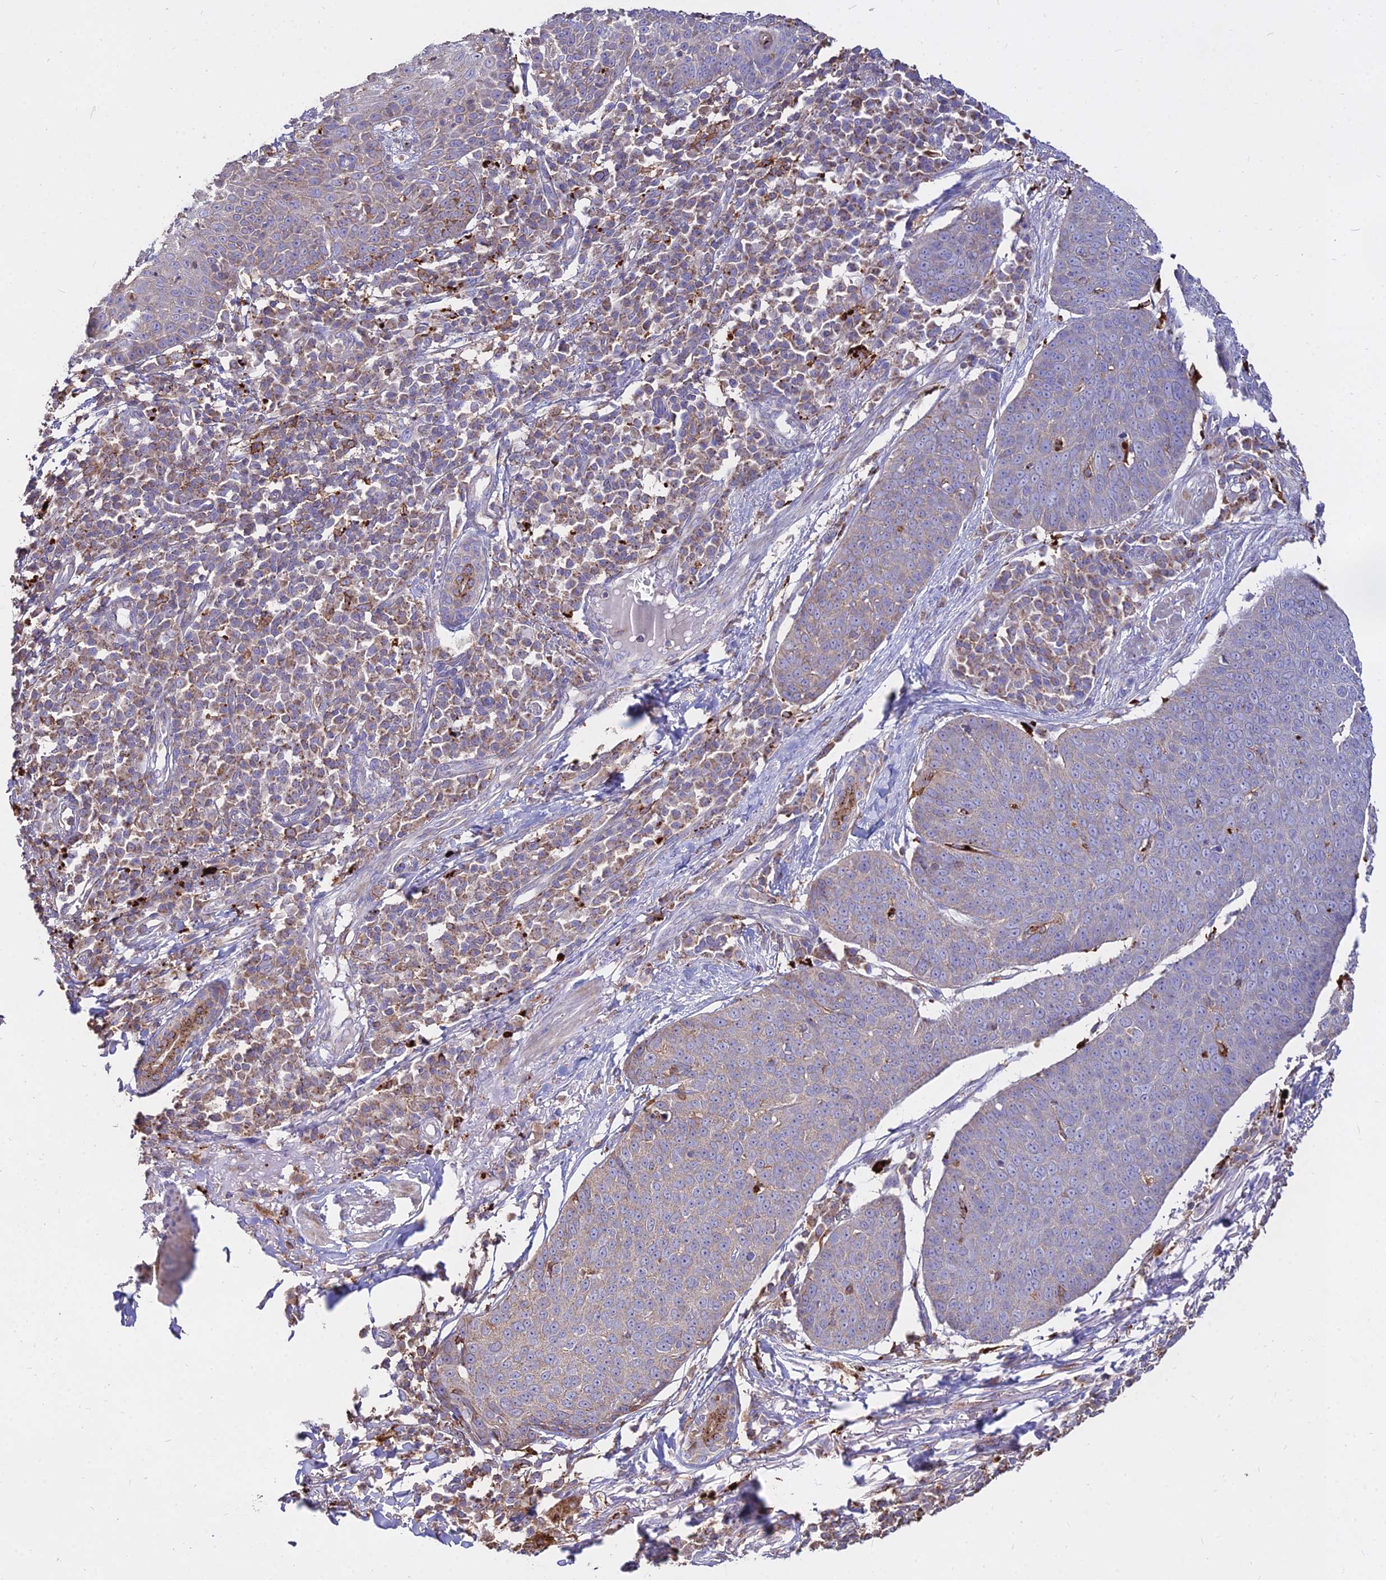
{"staining": {"intensity": "negative", "quantity": "none", "location": "none"}, "tissue": "skin cancer", "cell_type": "Tumor cells", "image_type": "cancer", "snomed": [{"axis": "morphology", "description": "Squamous cell carcinoma, NOS"}, {"axis": "topography", "description": "Skin"}], "caption": "Human skin cancer stained for a protein using IHC exhibits no expression in tumor cells.", "gene": "PNLIPRP3", "patient": {"sex": "male", "age": 71}}